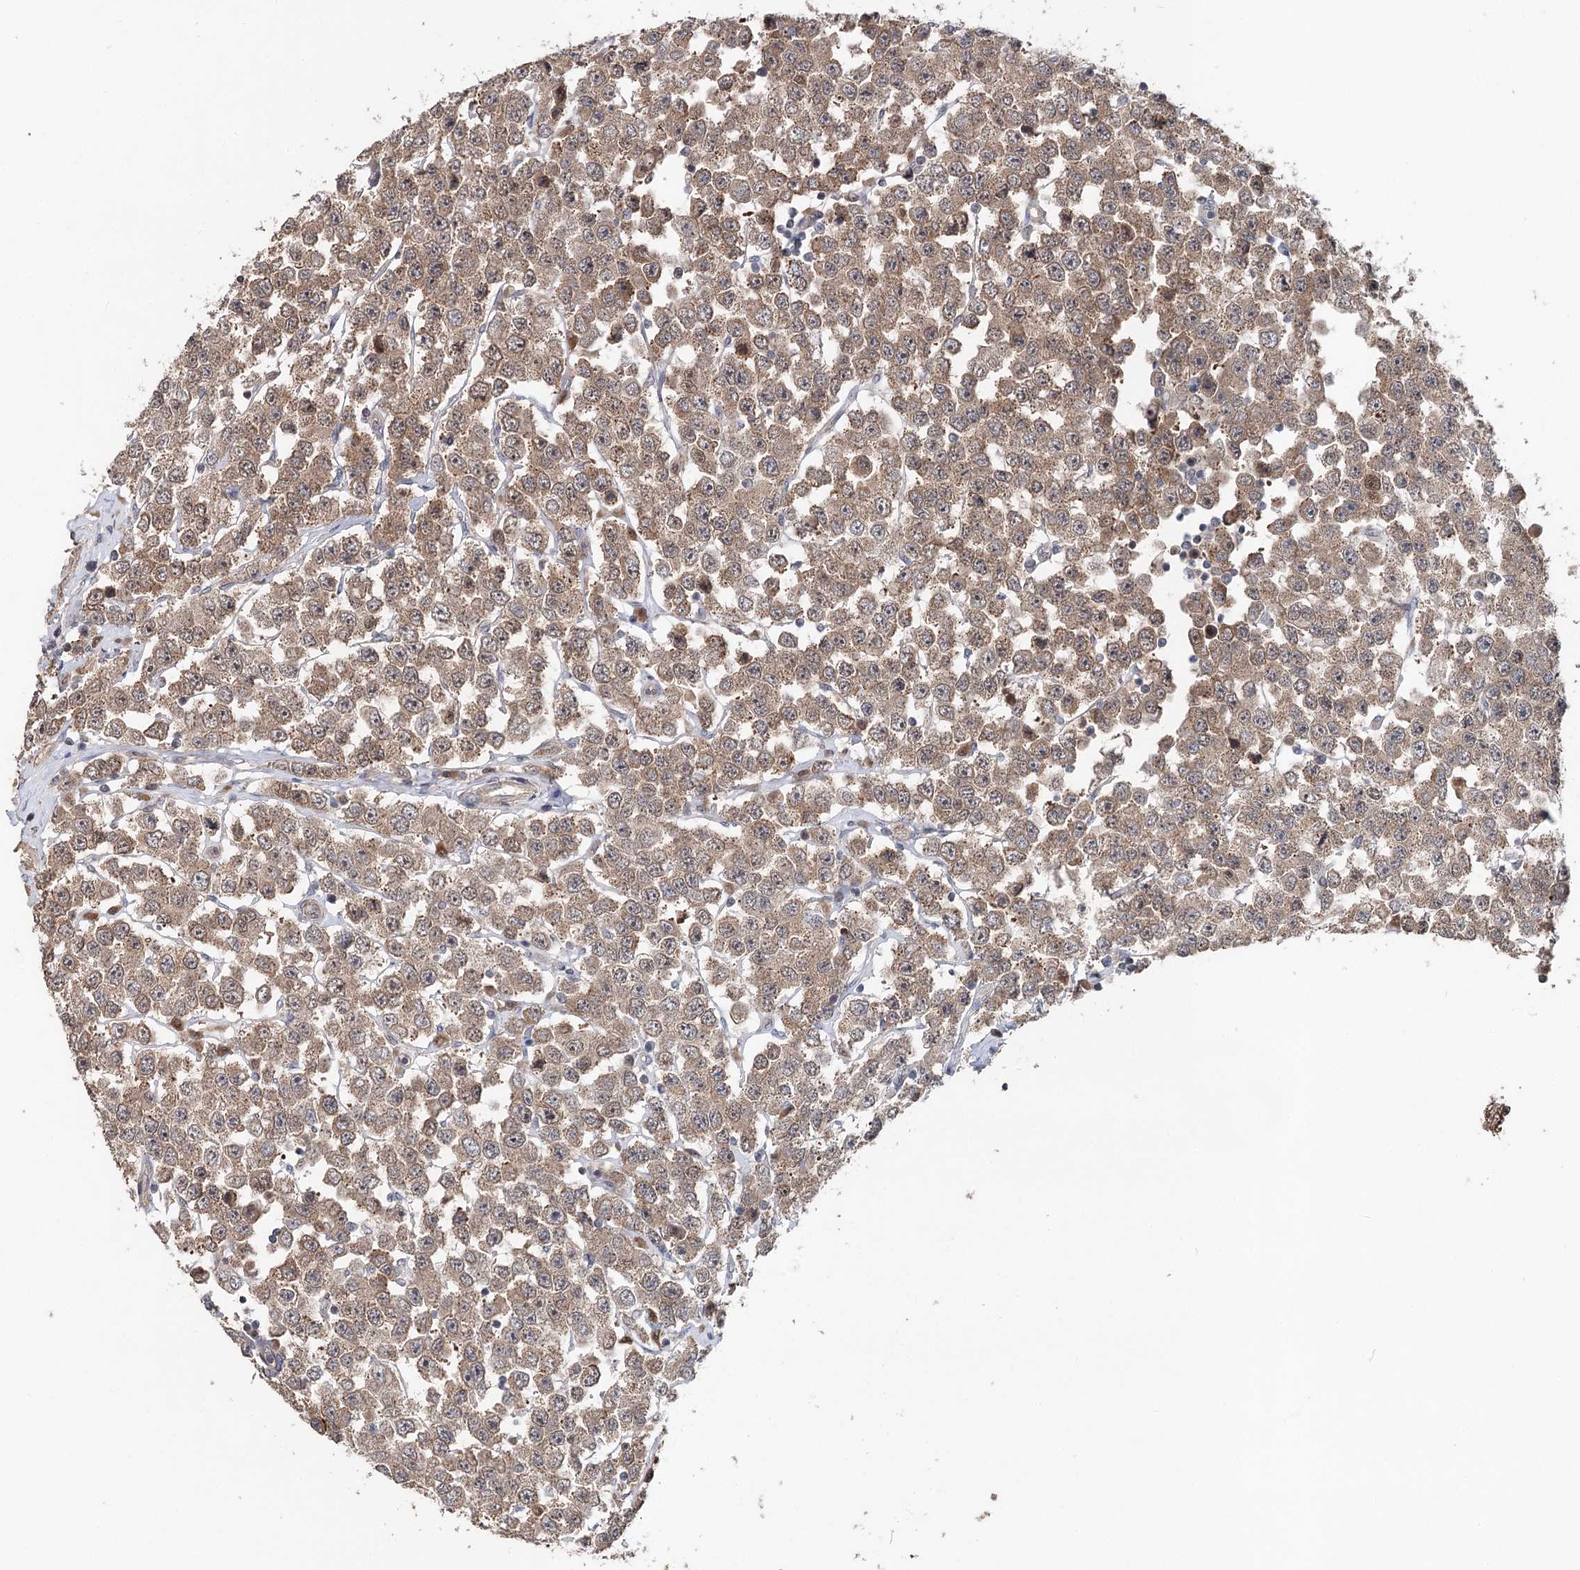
{"staining": {"intensity": "moderate", "quantity": ">75%", "location": "cytoplasmic/membranous"}, "tissue": "testis cancer", "cell_type": "Tumor cells", "image_type": "cancer", "snomed": [{"axis": "morphology", "description": "Seminoma, NOS"}, {"axis": "topography", "description": "Testis"}], "caption": "This photomicrograph exhibits IHC staining of human testis cancer, with medium moderate cytoplasmic/membranous positivity in about >75% of tumor cells.", "gene": "NOPCHAP1", "patient": {"sex": "male", "age": 28}}